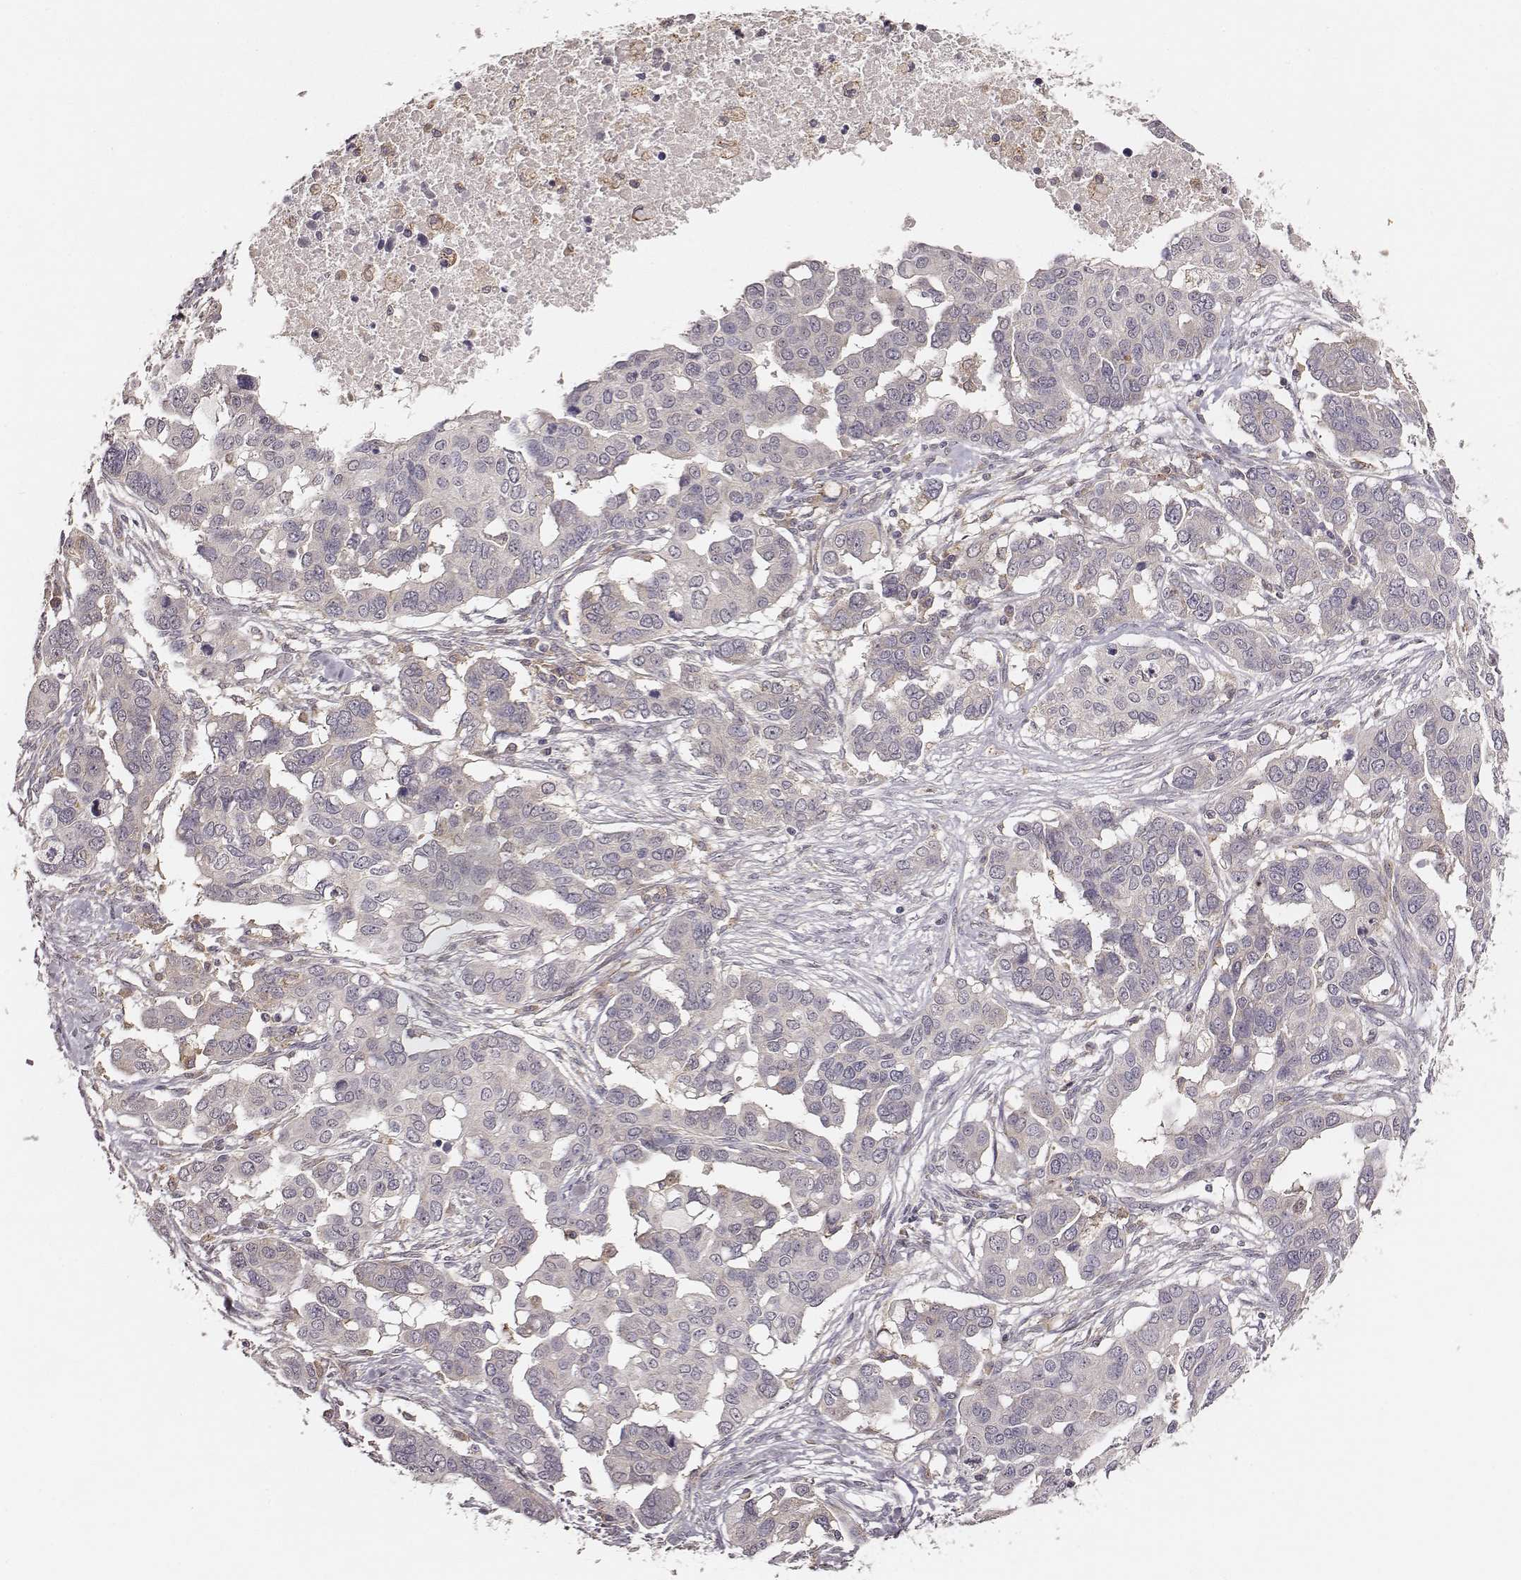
{"staining": {"intensity": "negative", "quantity": "none", "location": "none"}, "tissue": "ovarian cancer", "cell_type": "Tumor cells", "image_type": "cancer", "snomed": [{"axis": "morphology", "description": "Carcinoma, endometroid"}, {"axis": "topography", "description": "Ovary"}], "caption": "Immunohistochemistry (IHC) photomicrograph of neoplastic tissue: human ovarian cancer stained with DAB (3,3'-diaminobenzidine) exhibits no significant protein positivity in tumor cells.", "gene": "VPS26A", "patient": {"sex": "female", "age": 78}}